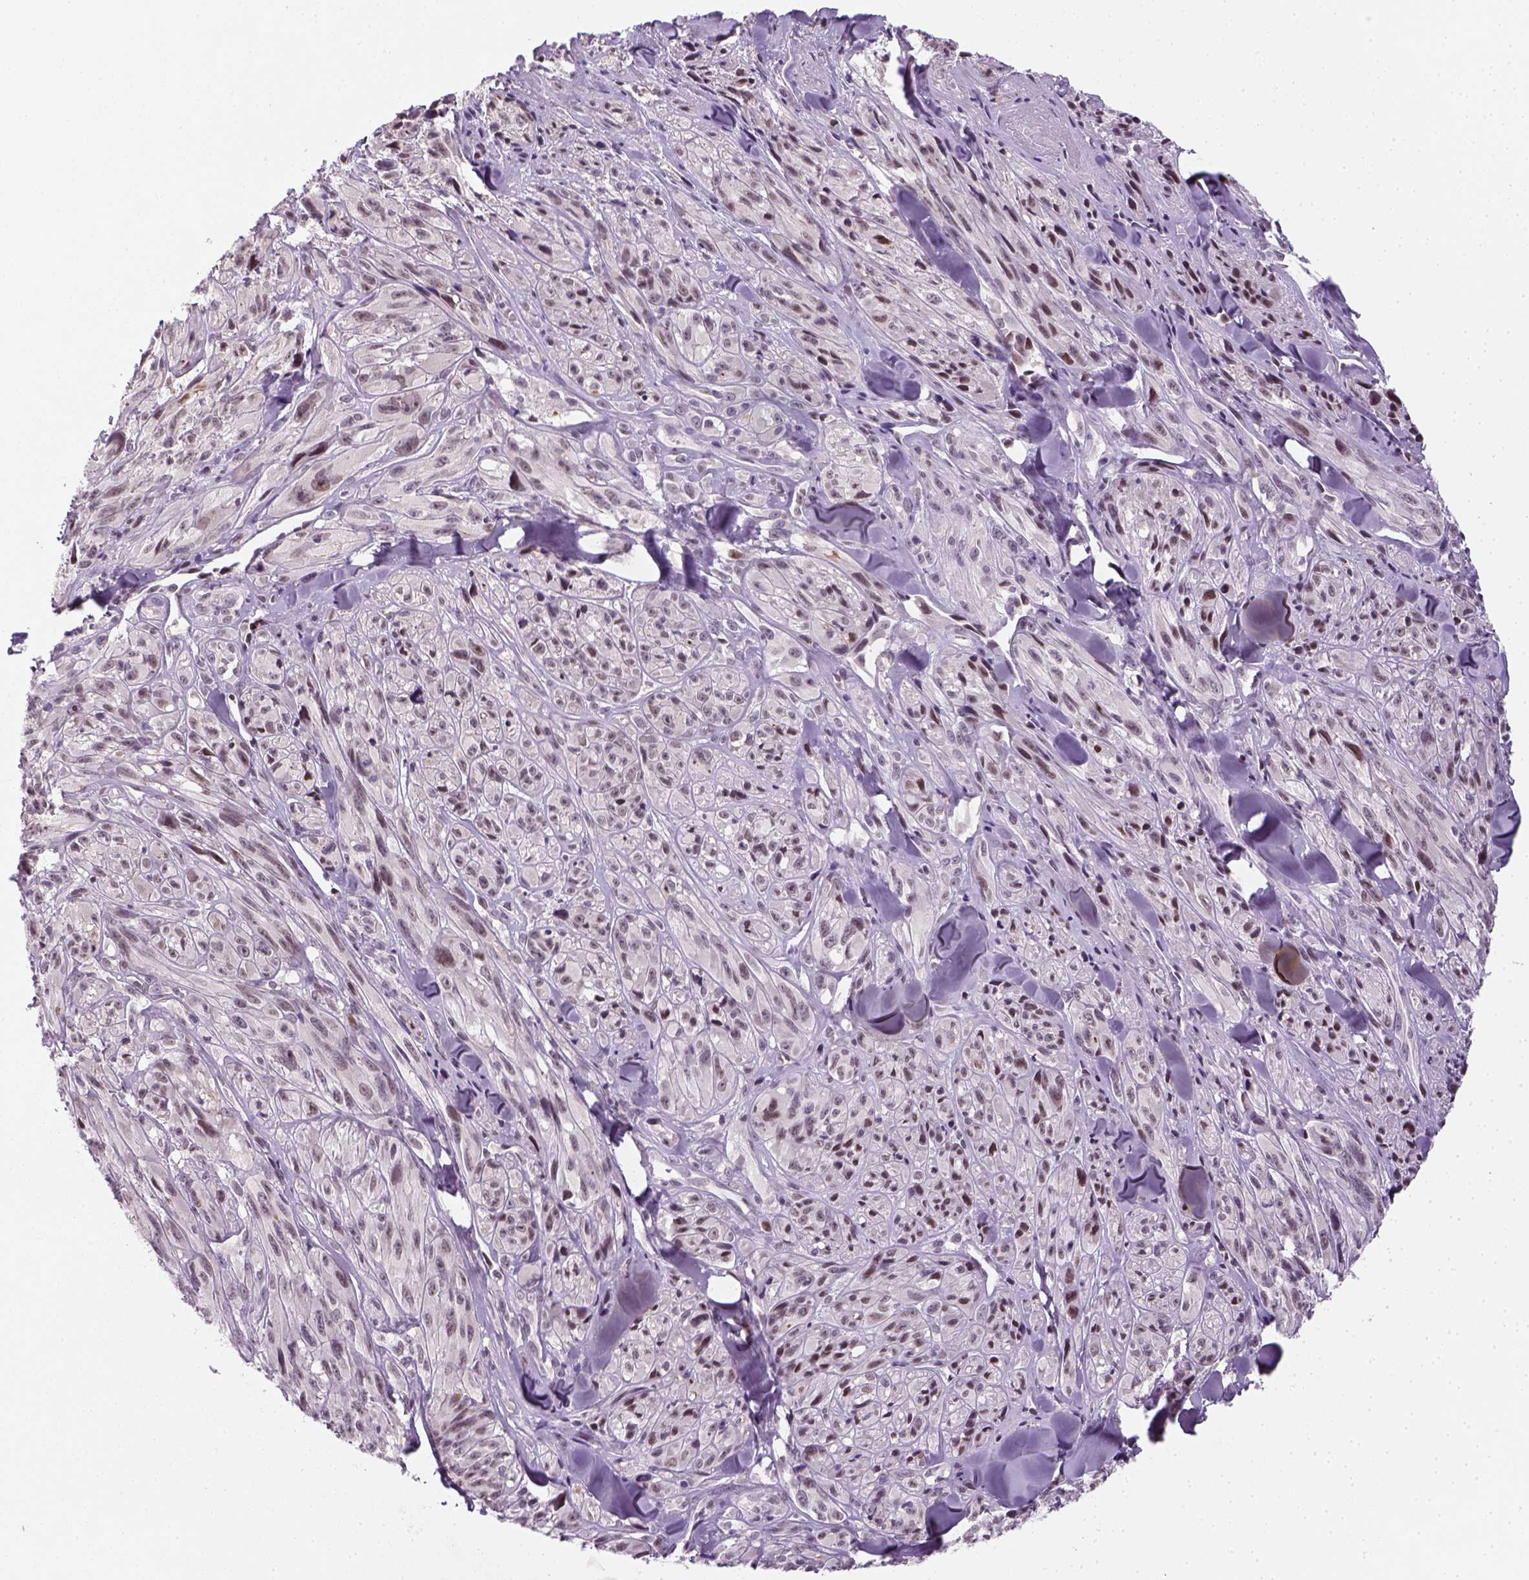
{"staining": {"intensity": "moderate", "quantity": "25%-75%", "location": "nuclear"}, "tissue": "melanoma", "cell_type": "Tumor cells", "image_type": "cancer", "snomed": [{"axis": "morphology", "description": "Malignant melanoma, NOS"}, {"axis": "topography", "description": "Skin"}], "caption": "Protein expression analysis of human melanoma reveals moderate nuclear positivity in approximately 25%-75% of tumor cells.", "gene": "MAGEB3", "patient": {"sex": "male", "age": 67}}